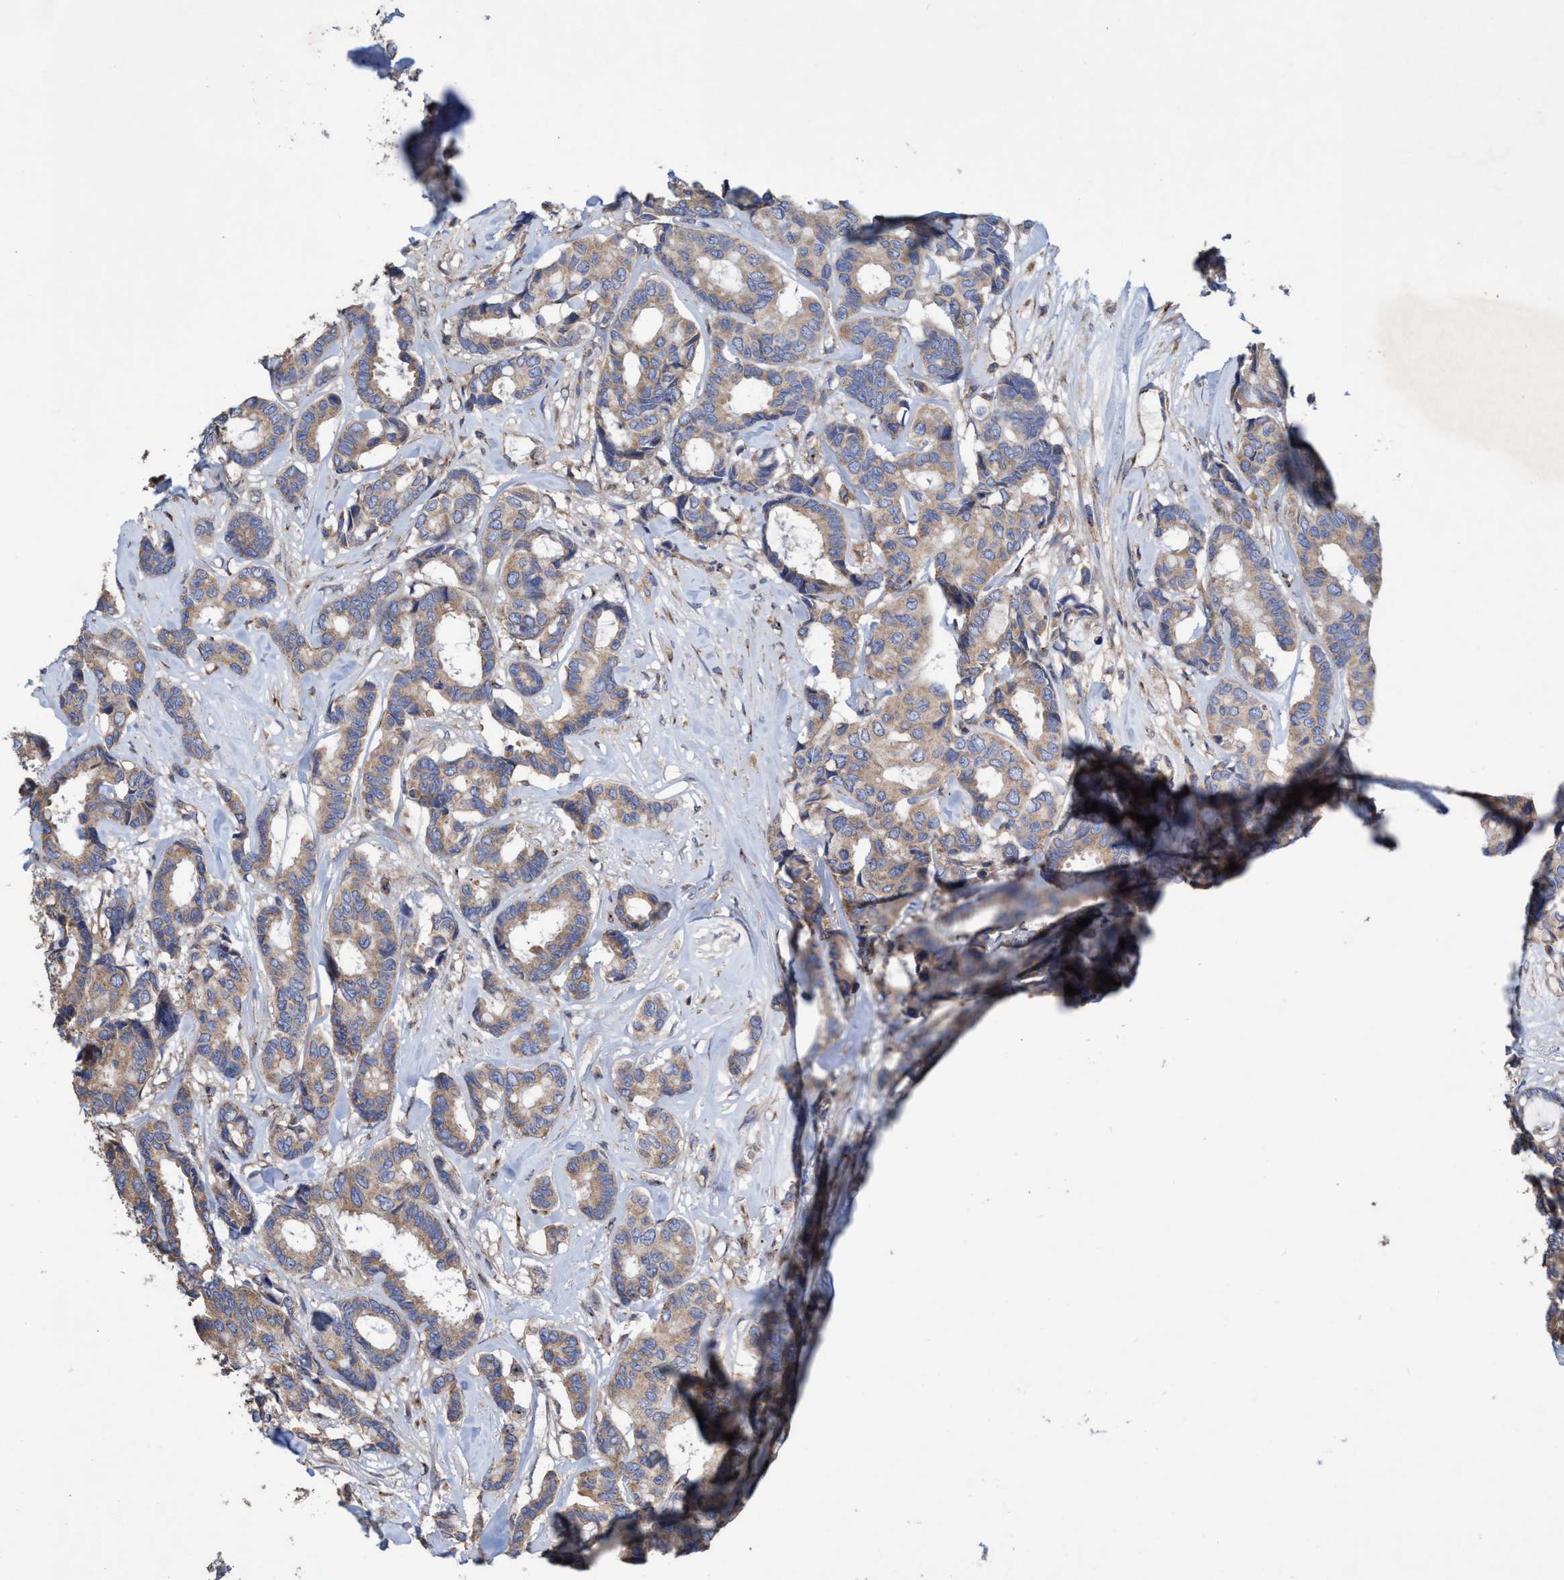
{"staining": {"intensity": "weak", "quantity": ">75%", "location": "cytoplasmic/membranous"}, "tissue": "breast cancer", "cell_type": "Tumor cells", "image_type": "cancer", "snomed": [{"axis": "morphology", "description": "Duct carcinoma"}, {"axis": "topography", "description": "Breast"}], "caption": "A brown stain highlights weak cytoplasmic/membranous staining of a protein in human breast infiltrating ductal carcinoma tumor cells.", "gene": "BICD2", "patient": {"sex": "female", "age": 87}}